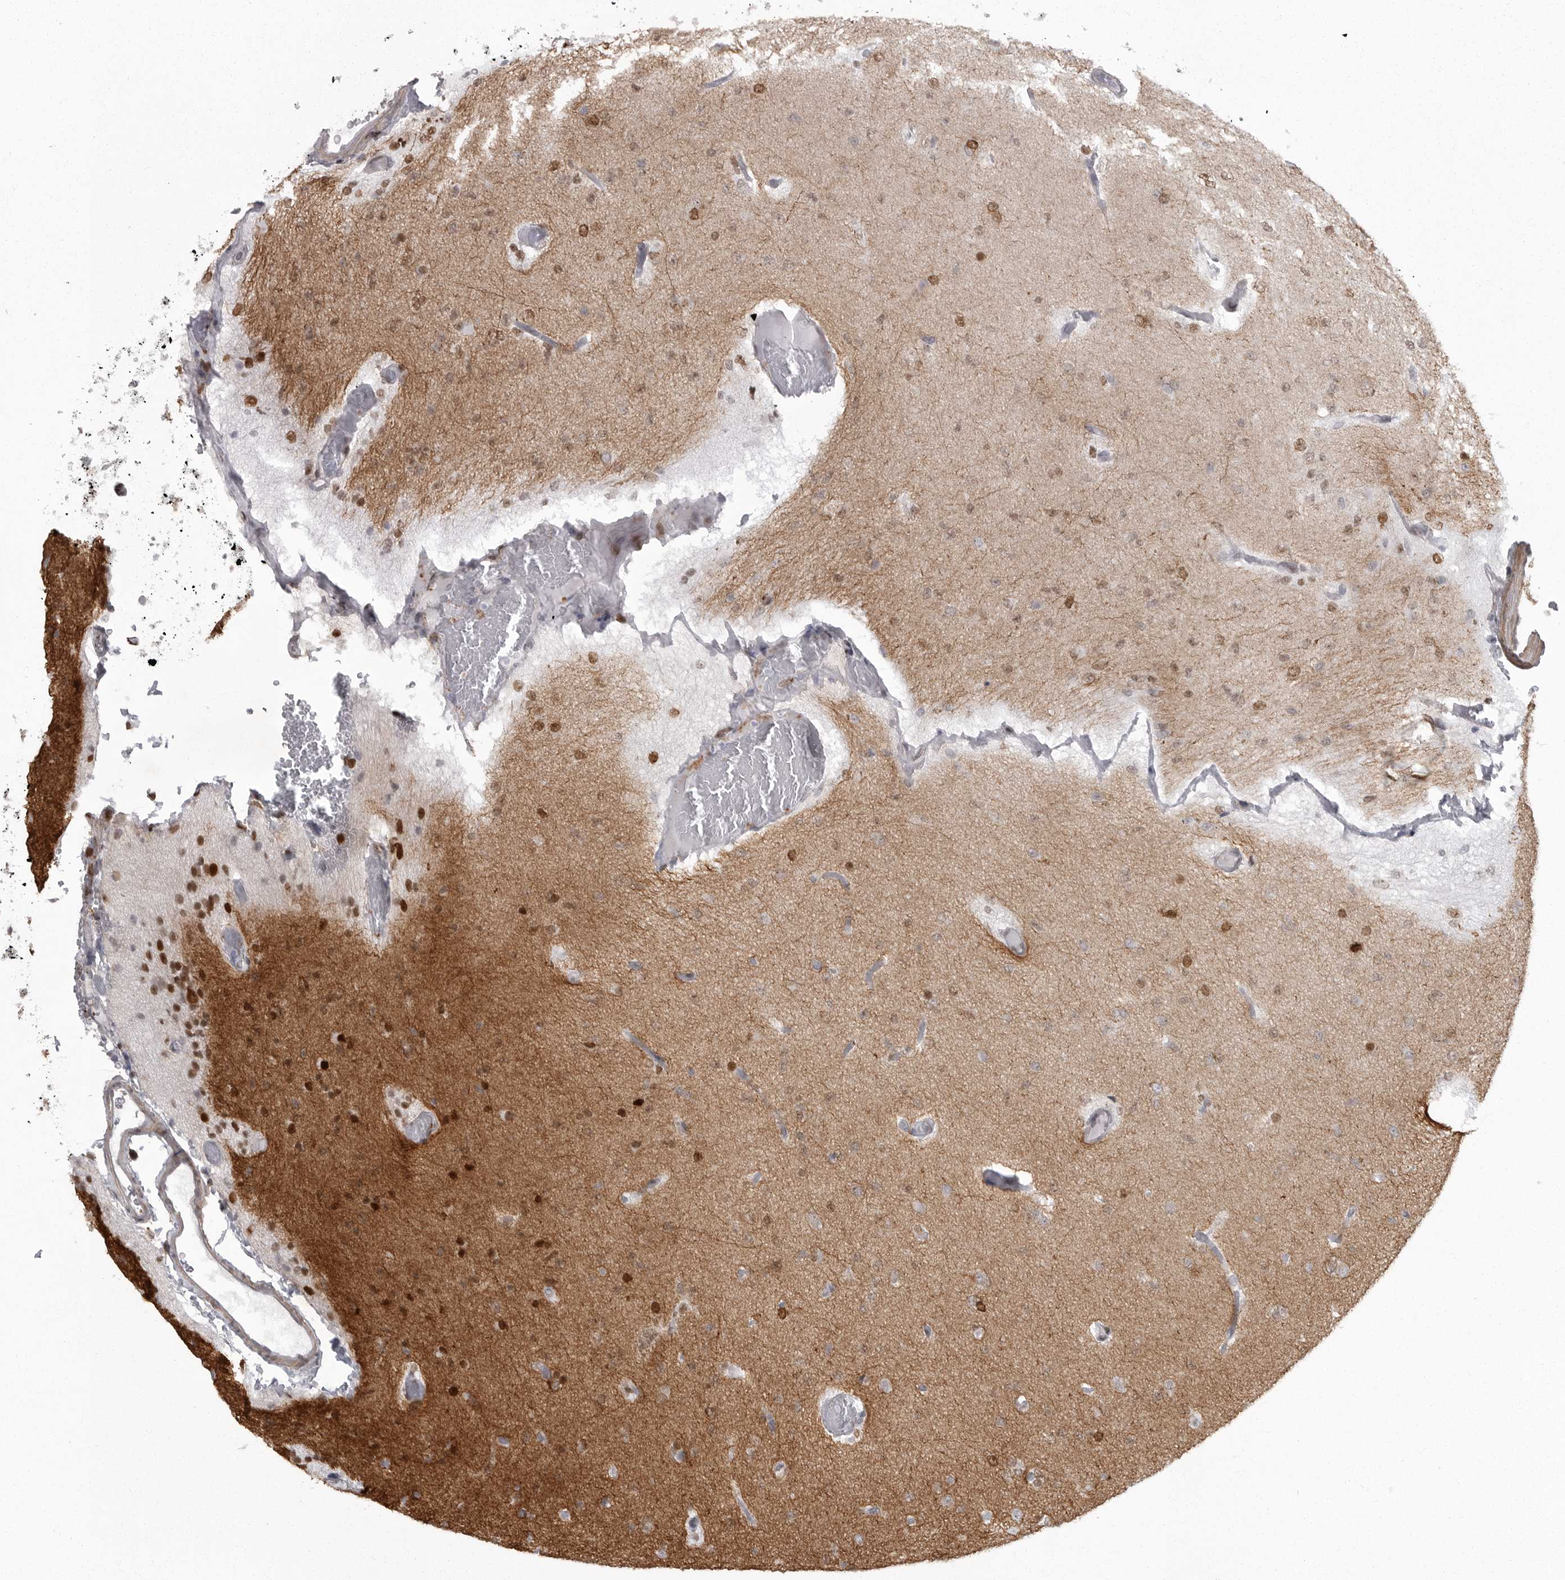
{"staining": {"intensity": "strong", "quantity": "<25%", "location": "nuclear"}, "tissue": "glioma", "cell_type": "Tumor cells", "image_type": "cancer", "snomed": [{"axis": "morphology", "description": "Glioma, malignant, Low grade"}, {"axis": "topography", "description": "Brain"}], "caption": "The image exhibits immunohistochemical staining of low-grade glioma (malignant). There is strong nuclear staining is appreciated in about <25% of tumor cells. The staining was performed using DAB (3,3'-diaminobenzidine) to visualize the protein expression in brown, while the nuclei were stained in blue with hematoxylin (Magnification: 20x).", "gene": "HMGN3", "patient": {"sex": "female", "age": 22}}